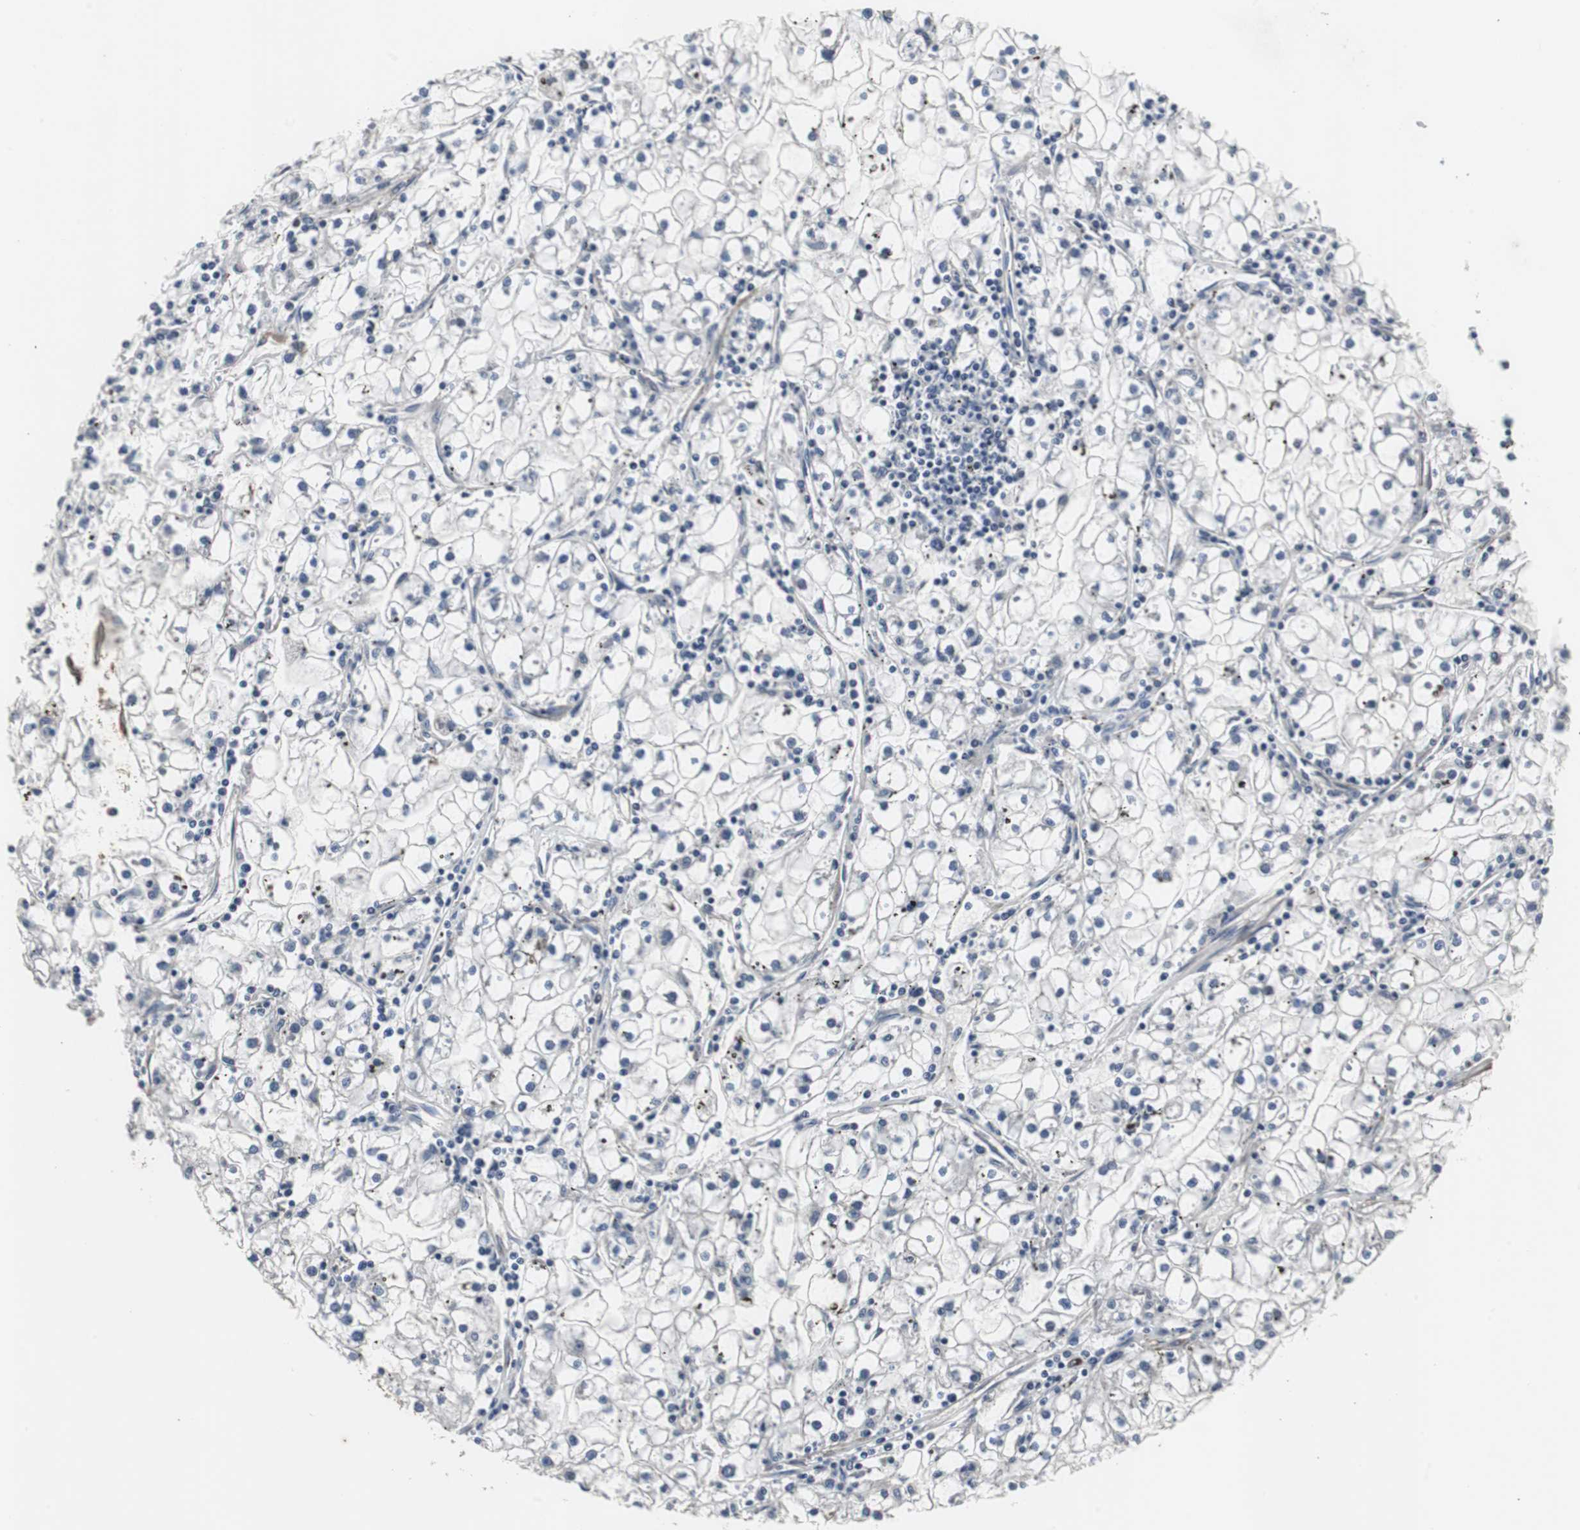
{"staining": {"intensity": "negative", "quantity": "none", "location": "none"}, "tissue": "renal cancer", "cell_type": "Tumor cells", "image_type": "cancer", "snomed": [{"axis": "morphology", "description": "Adenocarcinoma, NOS"}, {"axis": "topography", "description": "Kidney"}], "caption": "This is an immunohistochemistry (IHC) photomicrograph of renal cancer. There is no positivity in tumor cells.", "gene": "CRADD", "patient": {"sex": "male", "age": 56}}